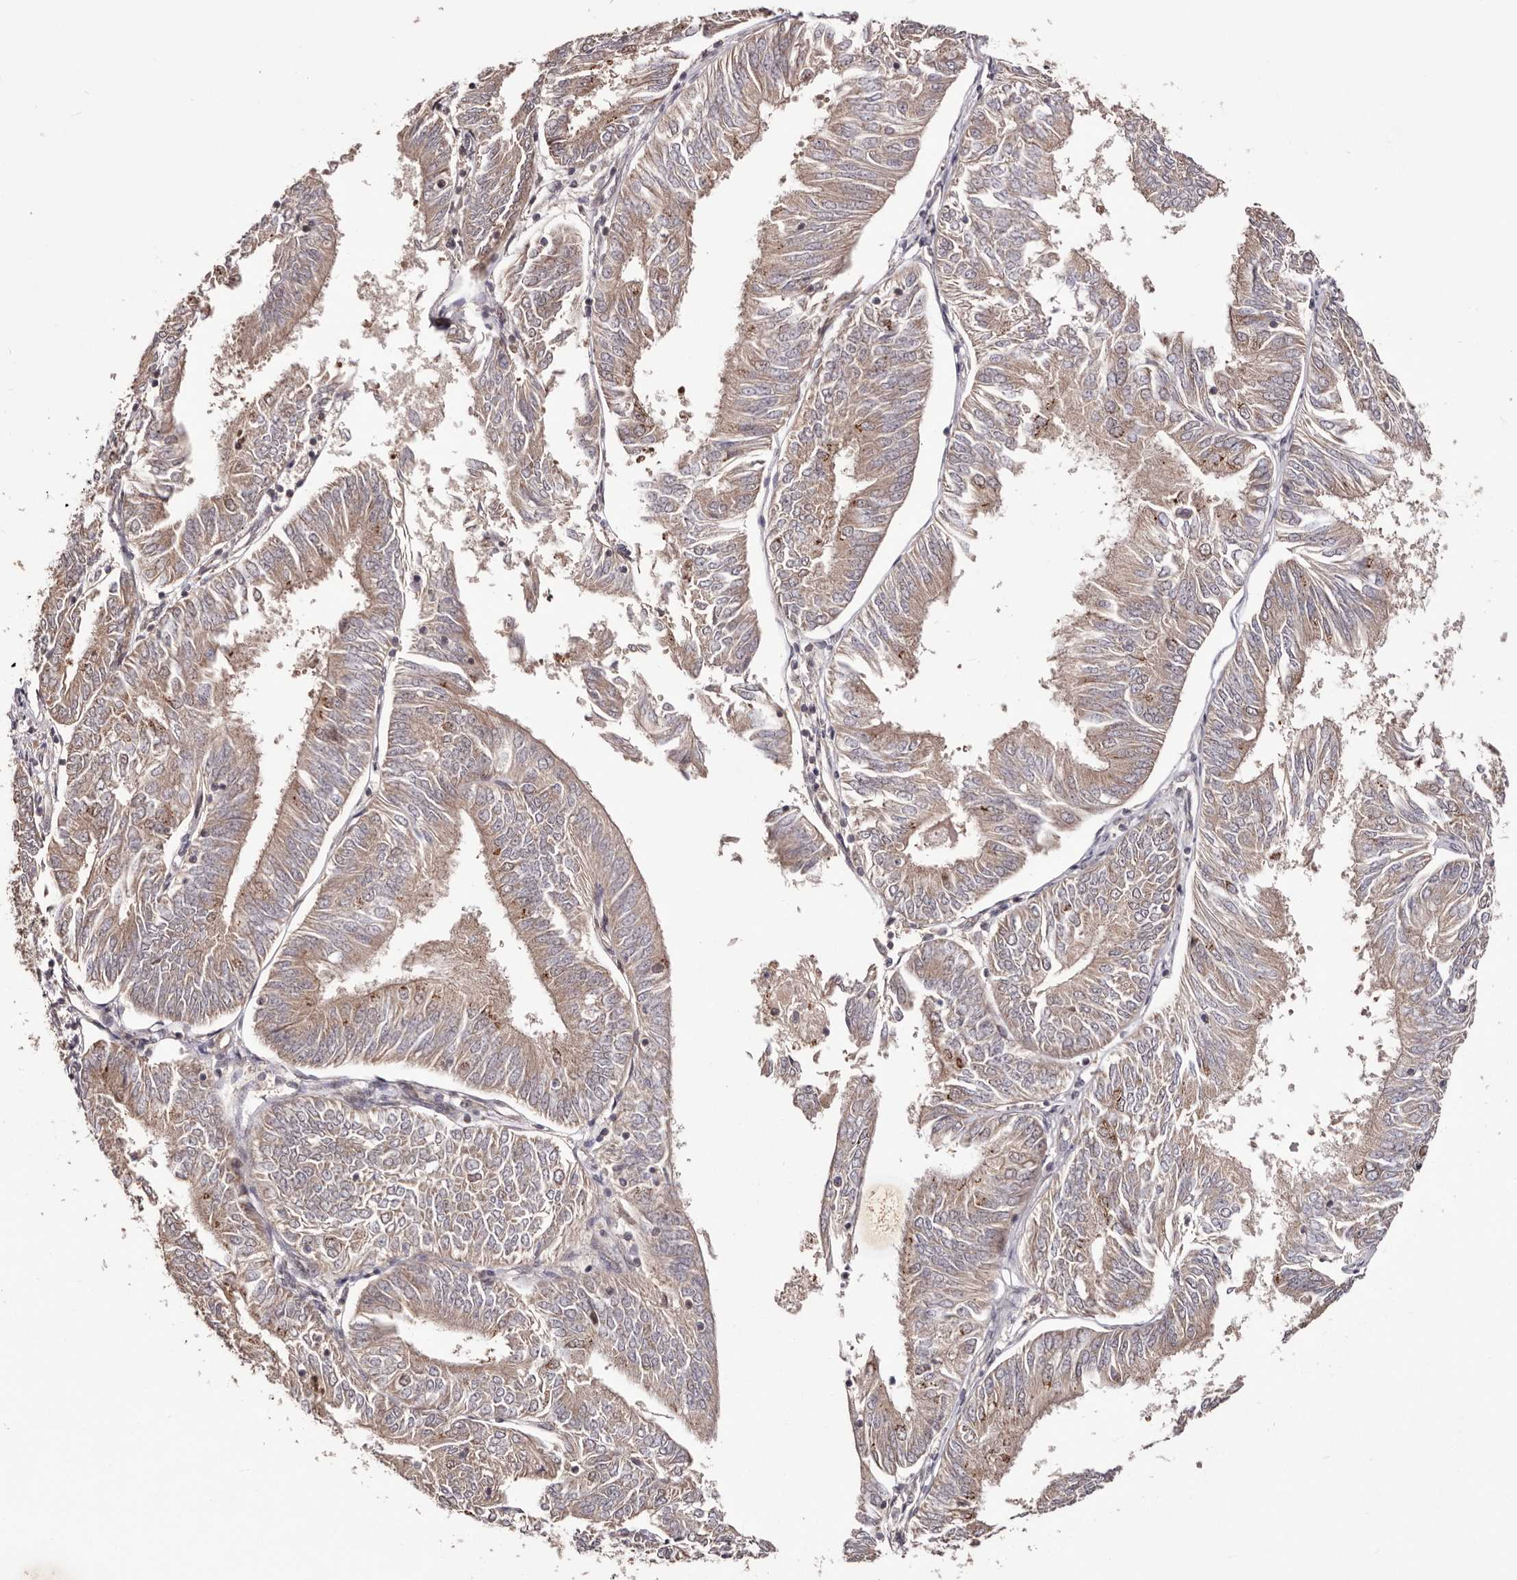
{"staining": {"intensity": "moderate", "quantity": "25%-75%", "location": "cytoplasmic/membranous"}, "tissue": "endometrial cancer", "cell_type": "Tumor cells", "image_type": "cancer", "snomed": [{"axis": "morphology", "description": "Adenocarcinoma, NOS"}, {"axis": "topography", "description": "Endometrium"}], "caption": "Moderate cytoplasmic/membranous protein expression is seen in approximately 25%-75% of tumor cells in adenocarcinoma (endometrial).", "gene": "EGR3", "patient": {"sex": "female", "age": 58}}